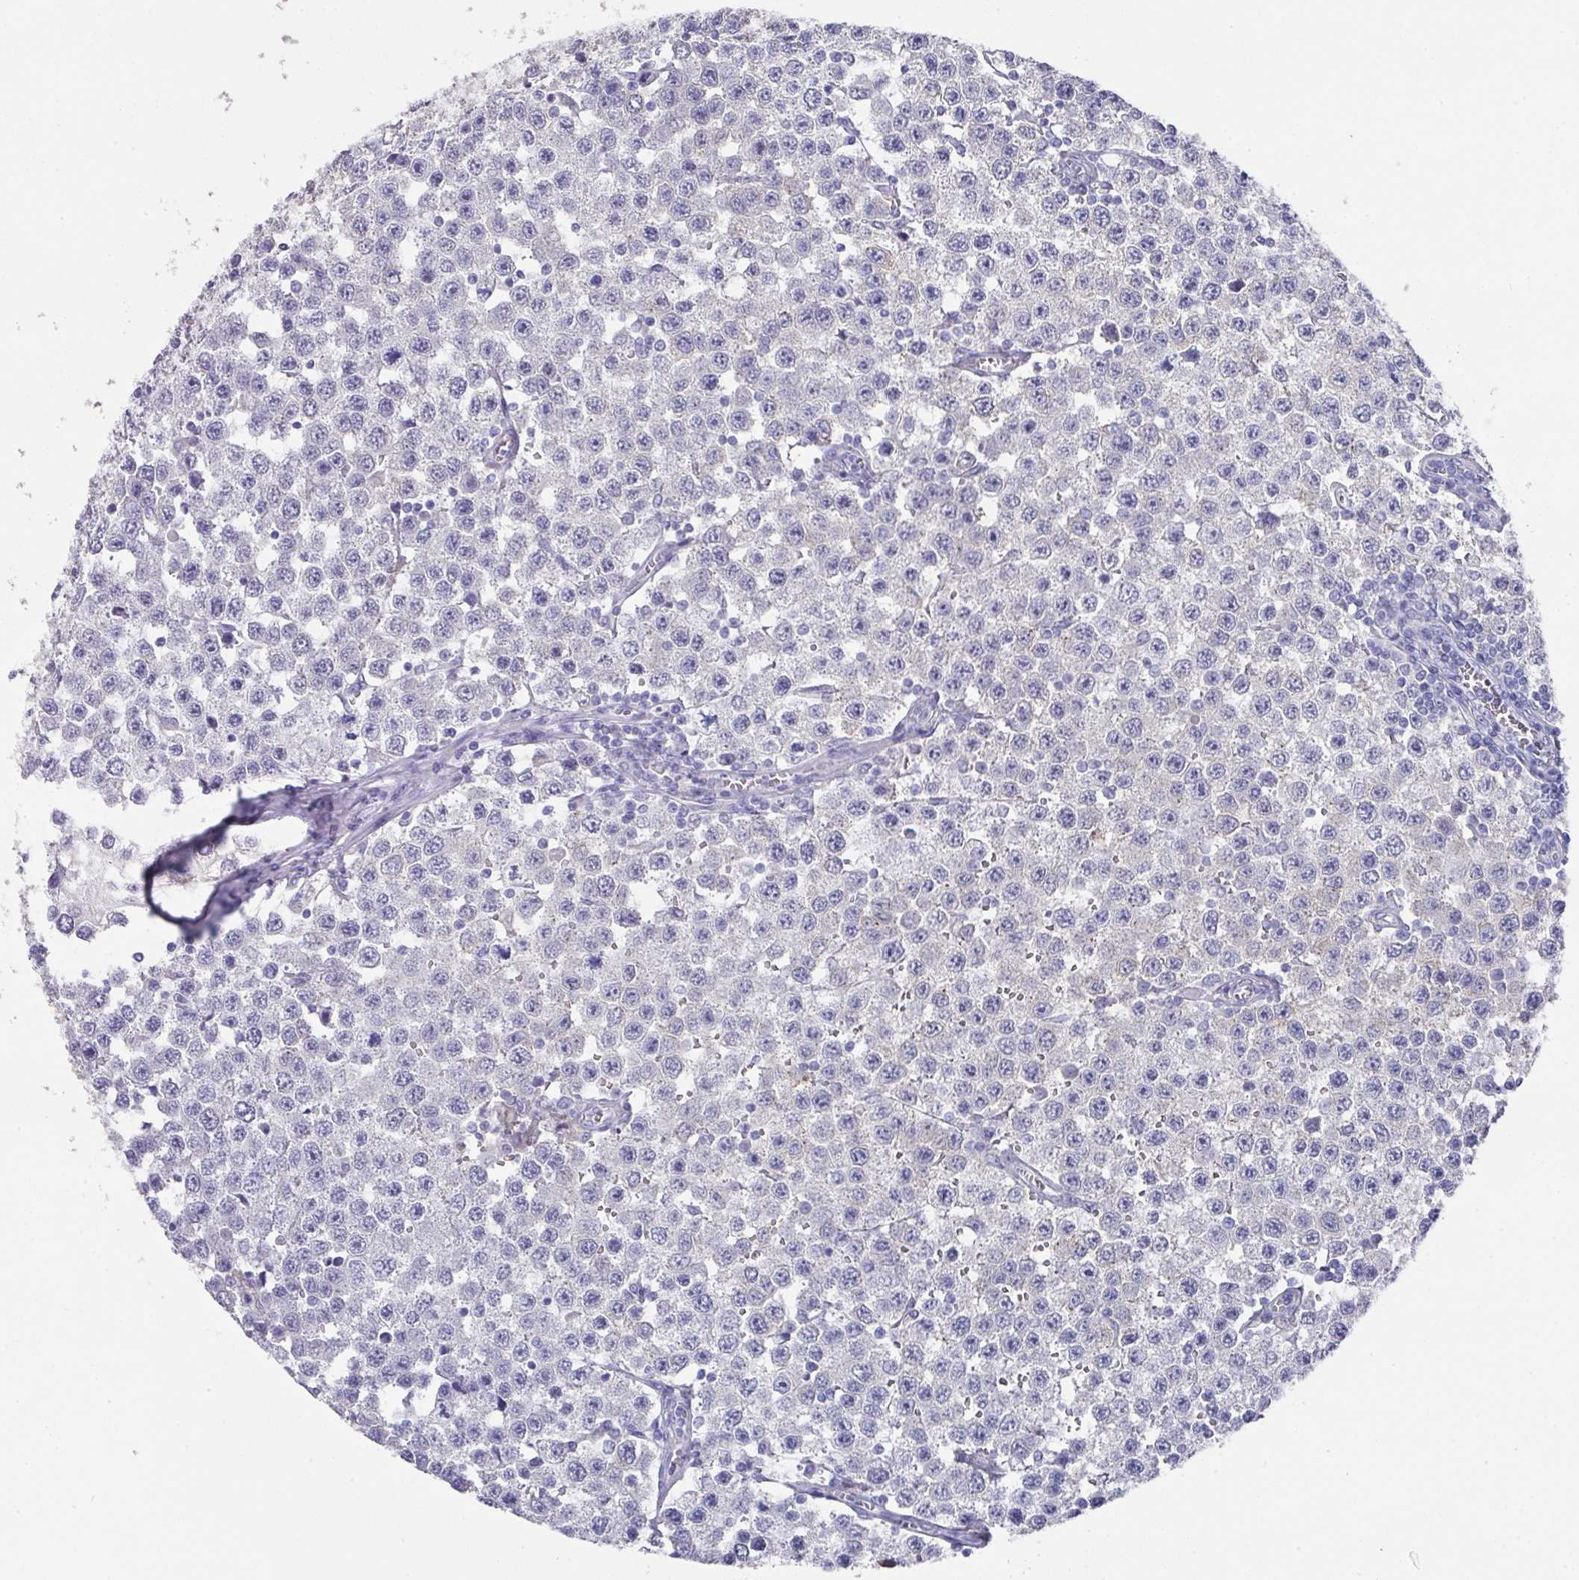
{"staining": {"intensity": "negative", "quantity": "none", "location": "none"}, "tissue": "testis cancer", "cell_type": "Tumor cells", "image_type": "cancer", "snomed": [{"axis": "morphology", "description": "Seminoma, NOS"}, {"axis": "topography", "description": "Testis"}], "caption": "Immunohistochemistry (IHC) micrograph of neoplastic tissue: human testis cancer (seminoma) stained with DAB shows no significant protein expression in tumor cells.", "gene": "DAZL", "patient": {"sex": "male", "age": 34}}